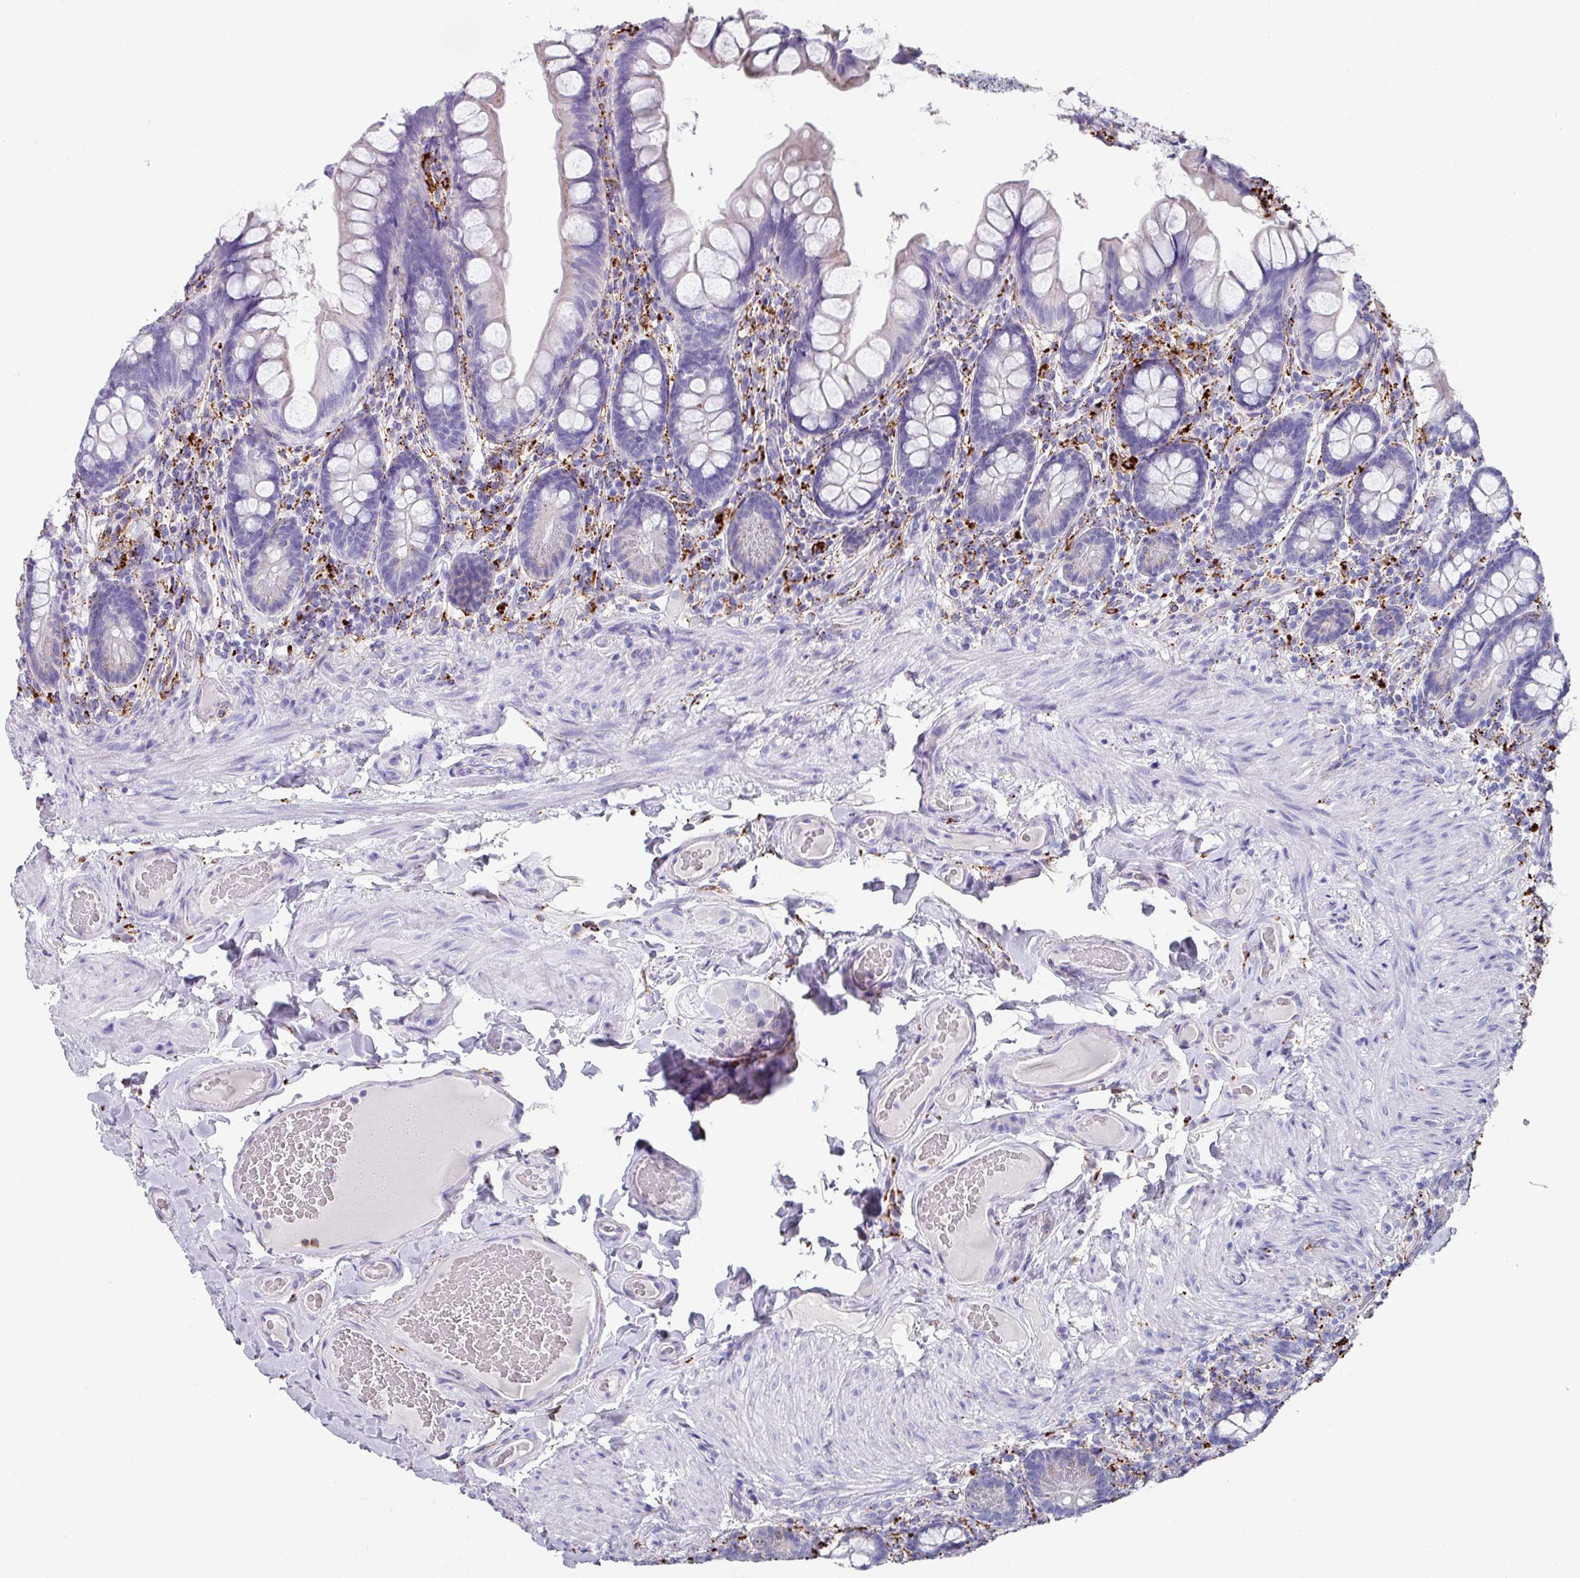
{"staining": {"intensity": "negative", "quantity": "none", "location": "none"}, "tissue": "small intestine", "cell_type": "Glandular cells", "image_type": "normal", "snomed": [{"axis": "morphology", "description": "Normal tissue, NOS"}, {"axis": "topography", "description": "Small intestine"}], "caption": "This is an immunohistochemistry image of benign small intestine. There is no expression in glandular cells.", "gene": "CPVL", "patient": {"sex": "male", "age": 70}}